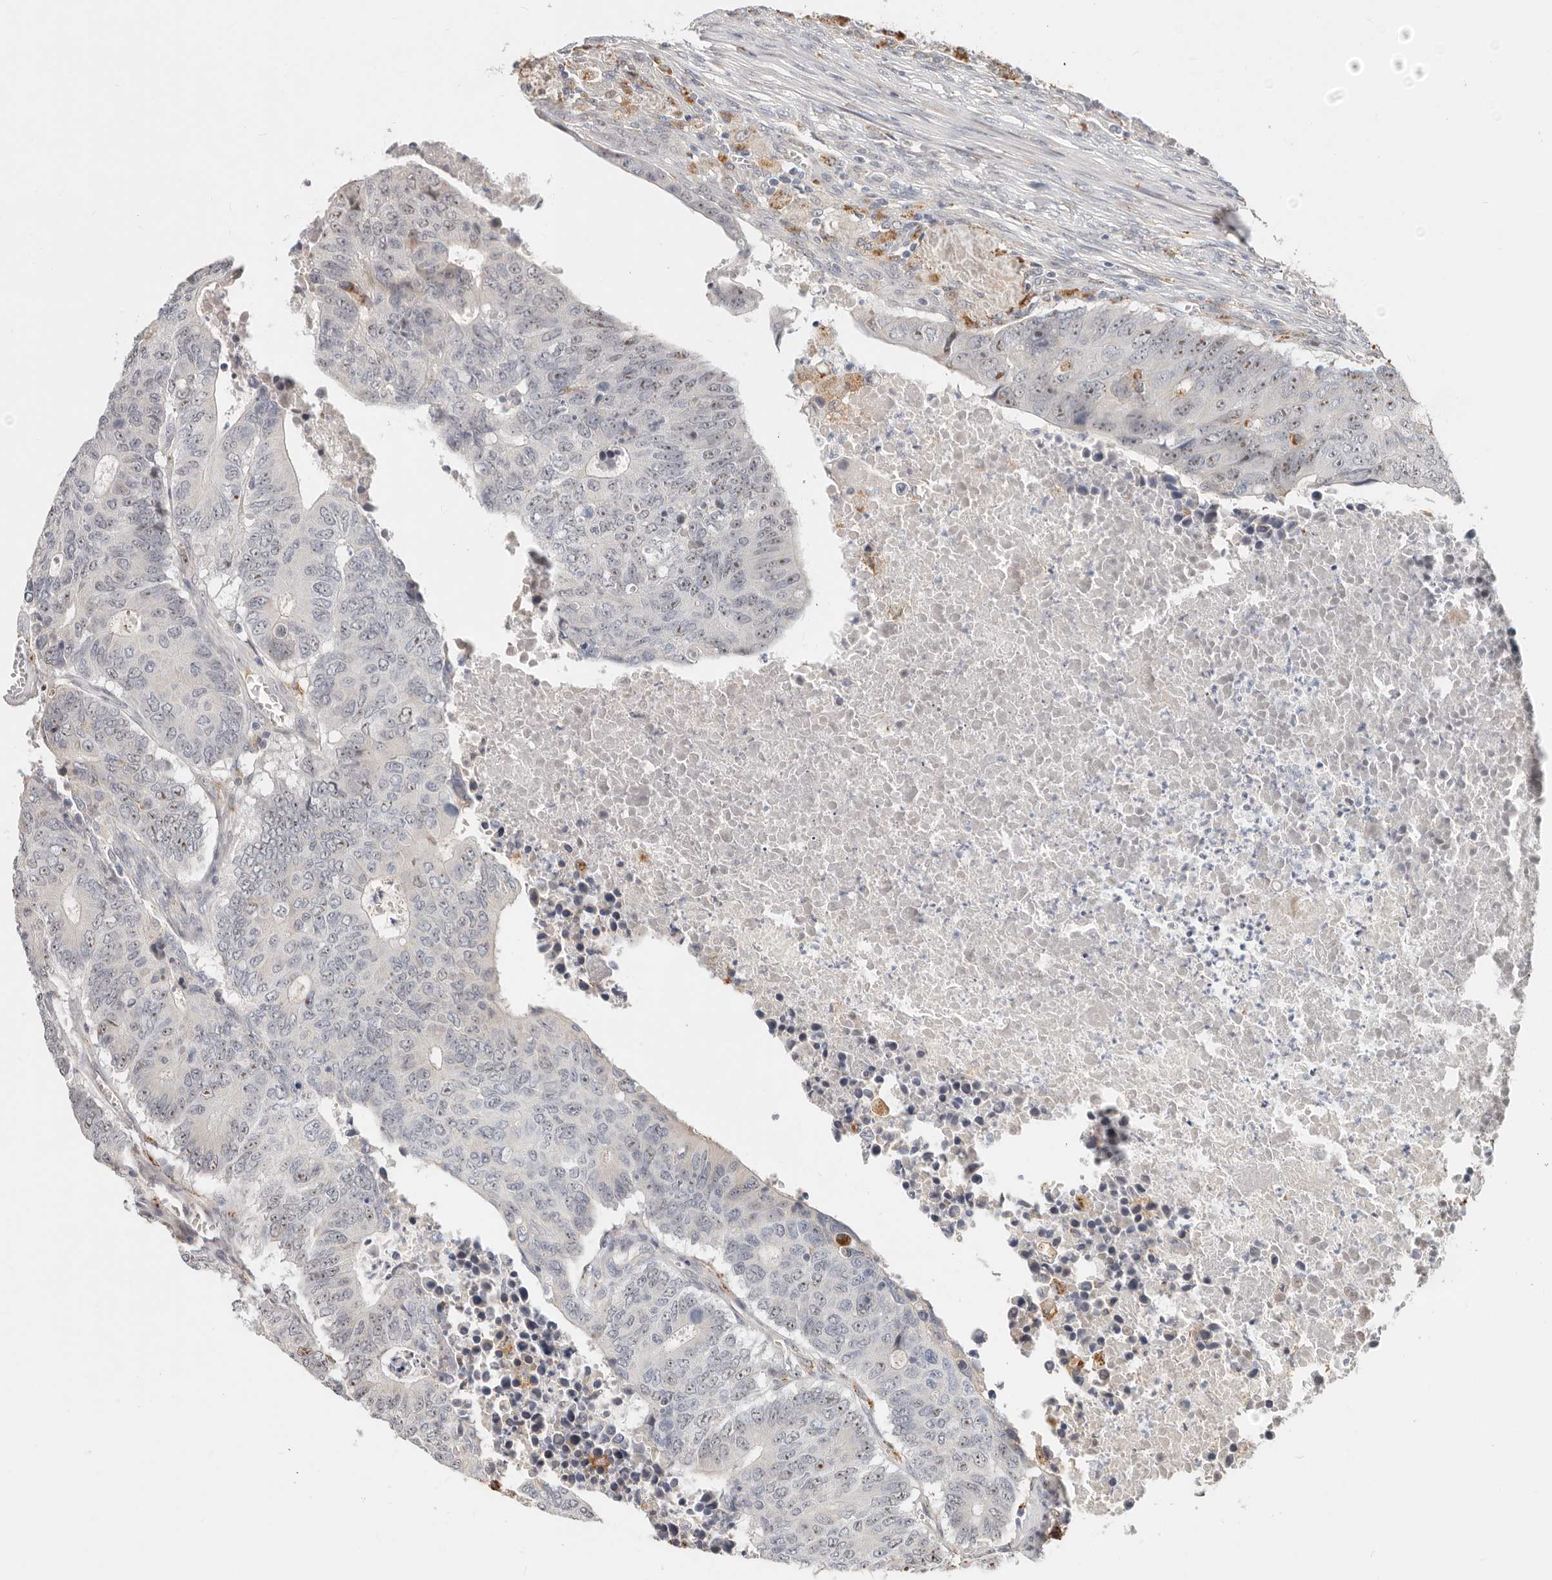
{"staining": {"intensity": "weak", "quantity": "25%-75%", "location": "nuclear"}, "tissue": "colorectal cancer", "cell_type": "Tumor cells", "image_type": "cancer", "snomed": [{"axis": "morphology", "description": "Adenocarcinoma, NOS"}, {"axis": "topography", "description": "Colon"}], "caption": "Immunohistochemical staining of human adenocarcinoma (colorectal) reveals weak nuclear protein positivity in about 25%-75% of tumor cells. (DAB IHC, brown staining for protein, blue staining for nuclei).", "gene": "ZRANB1", "patient": {"sex": "male", "age": 87}}